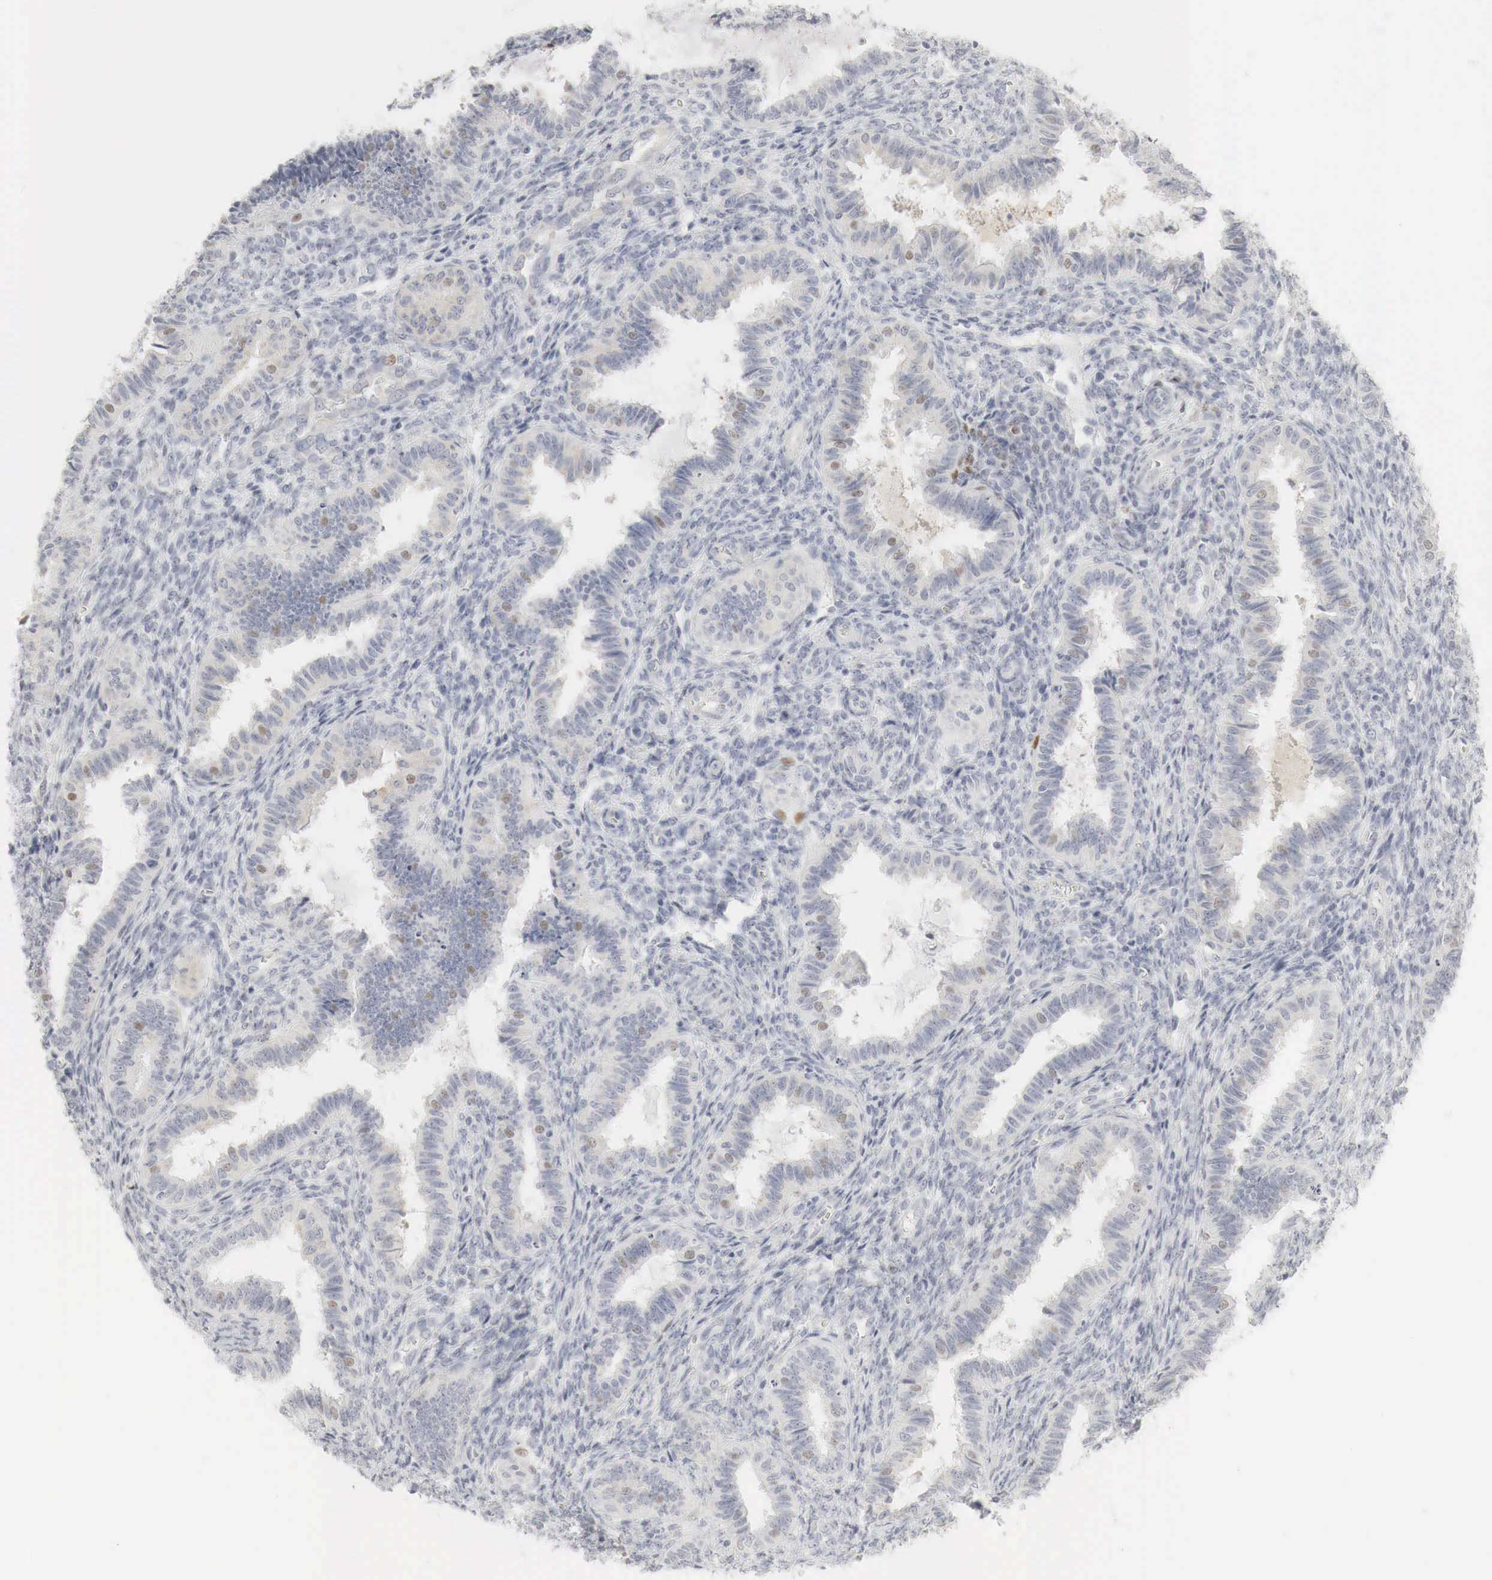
{"staining": {"intensity": "weak", "quantity": "<25%", "location": "nuclear"}, "tissue": "endometrium", "cell_type": "Cells in endometrial stroma", "image_type": "normal", "snomed": [{"axis": "morphology", "description": "Normal tissue, NOS"}, {"axis": "topography", "description": "Endometrium"}], "caption": "DAB immunohistochemical staining of unremarkable endometrium reveals no significant expression in cells in endometrial stroma.", "gene": "TP63", "patient": {"sex": "female", "age": 36}}